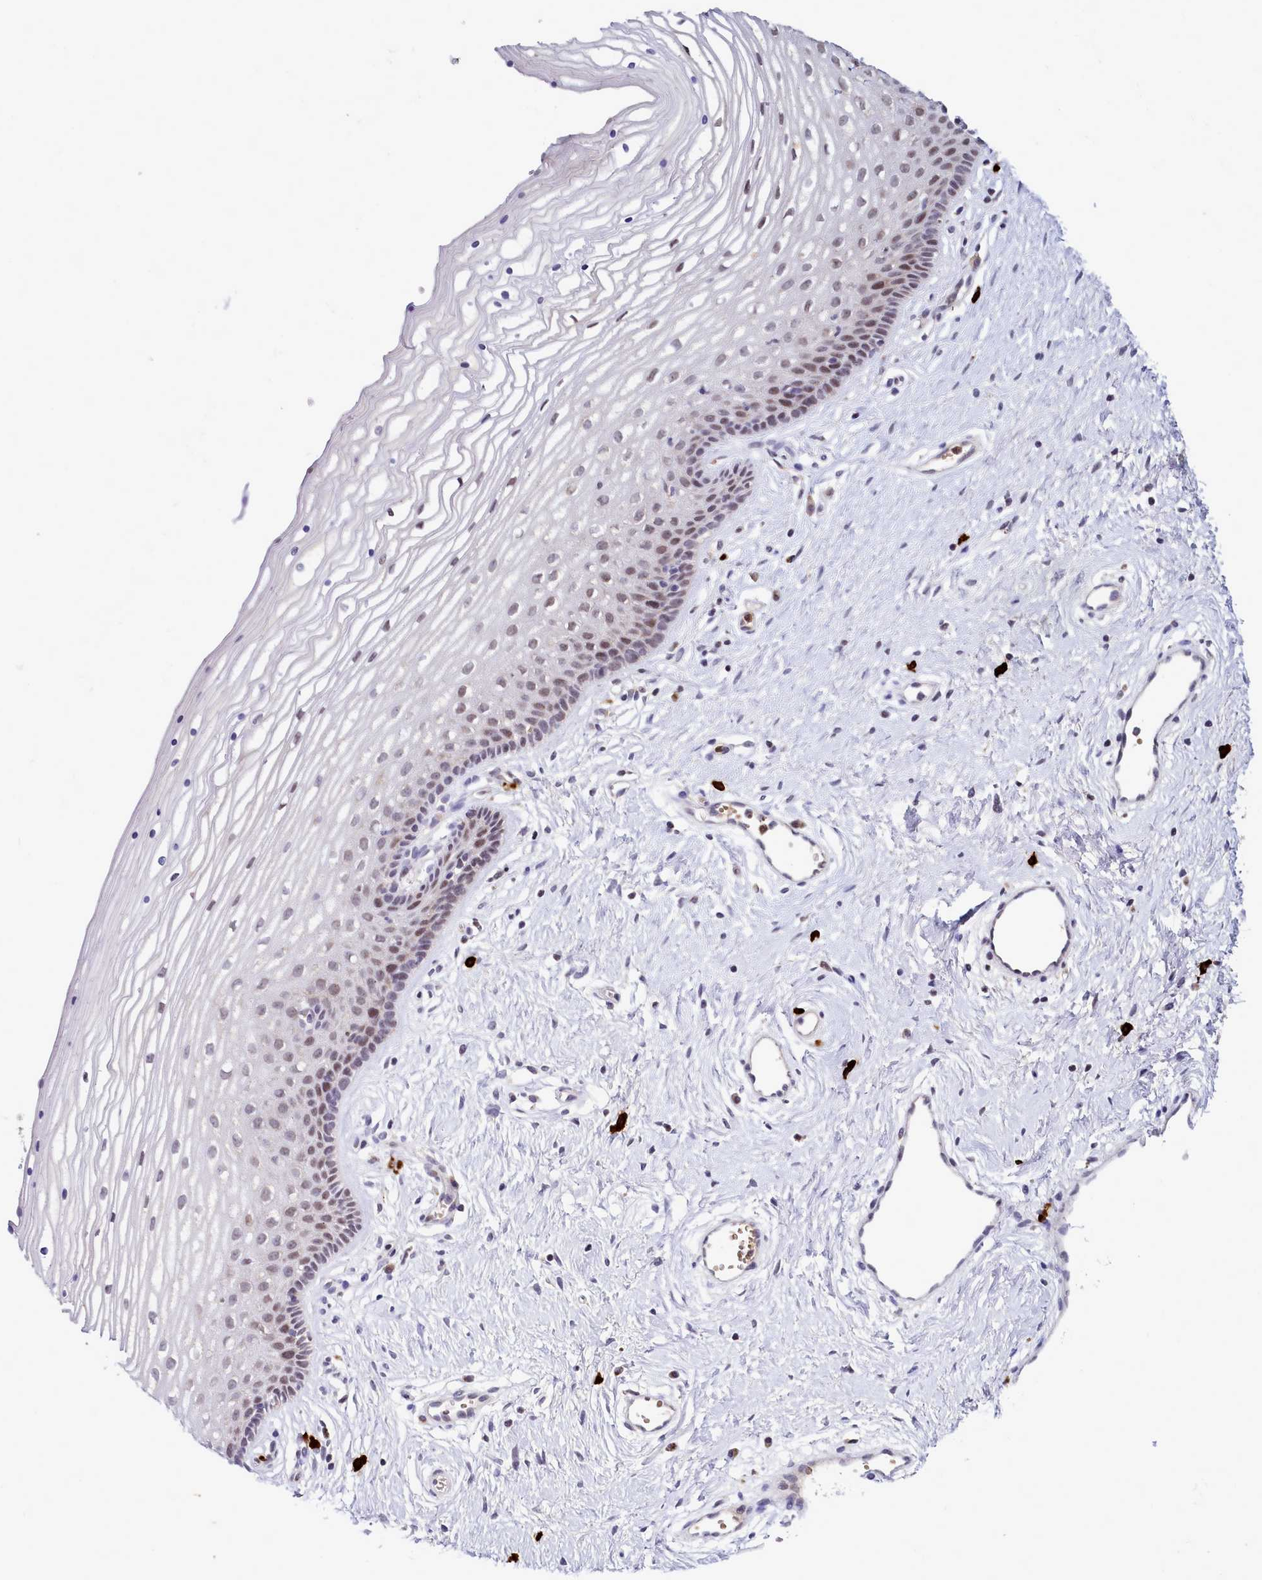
{"staining": {"intensity": "weak", "quantity": "25%-75%", "location": "nuclear"}, "tissue": "vagina", "cell_type": "Squamous epithelial cells", "image_type": "normal", "snomed": [{"axis": "morphology", "description": "Normal tissue, NOS"}, {"axis": "topography", "description": "Vagina"}], "caption": "DAB (3,3'-diaminobenzidine) immunohistochemical staining of normal human vagina displays weak nuclear protein expression in approximately 25%-75% of squamous epithelial cells.", "gene": "POM121L2", "patient": {"sex": "female", "age": 46}}